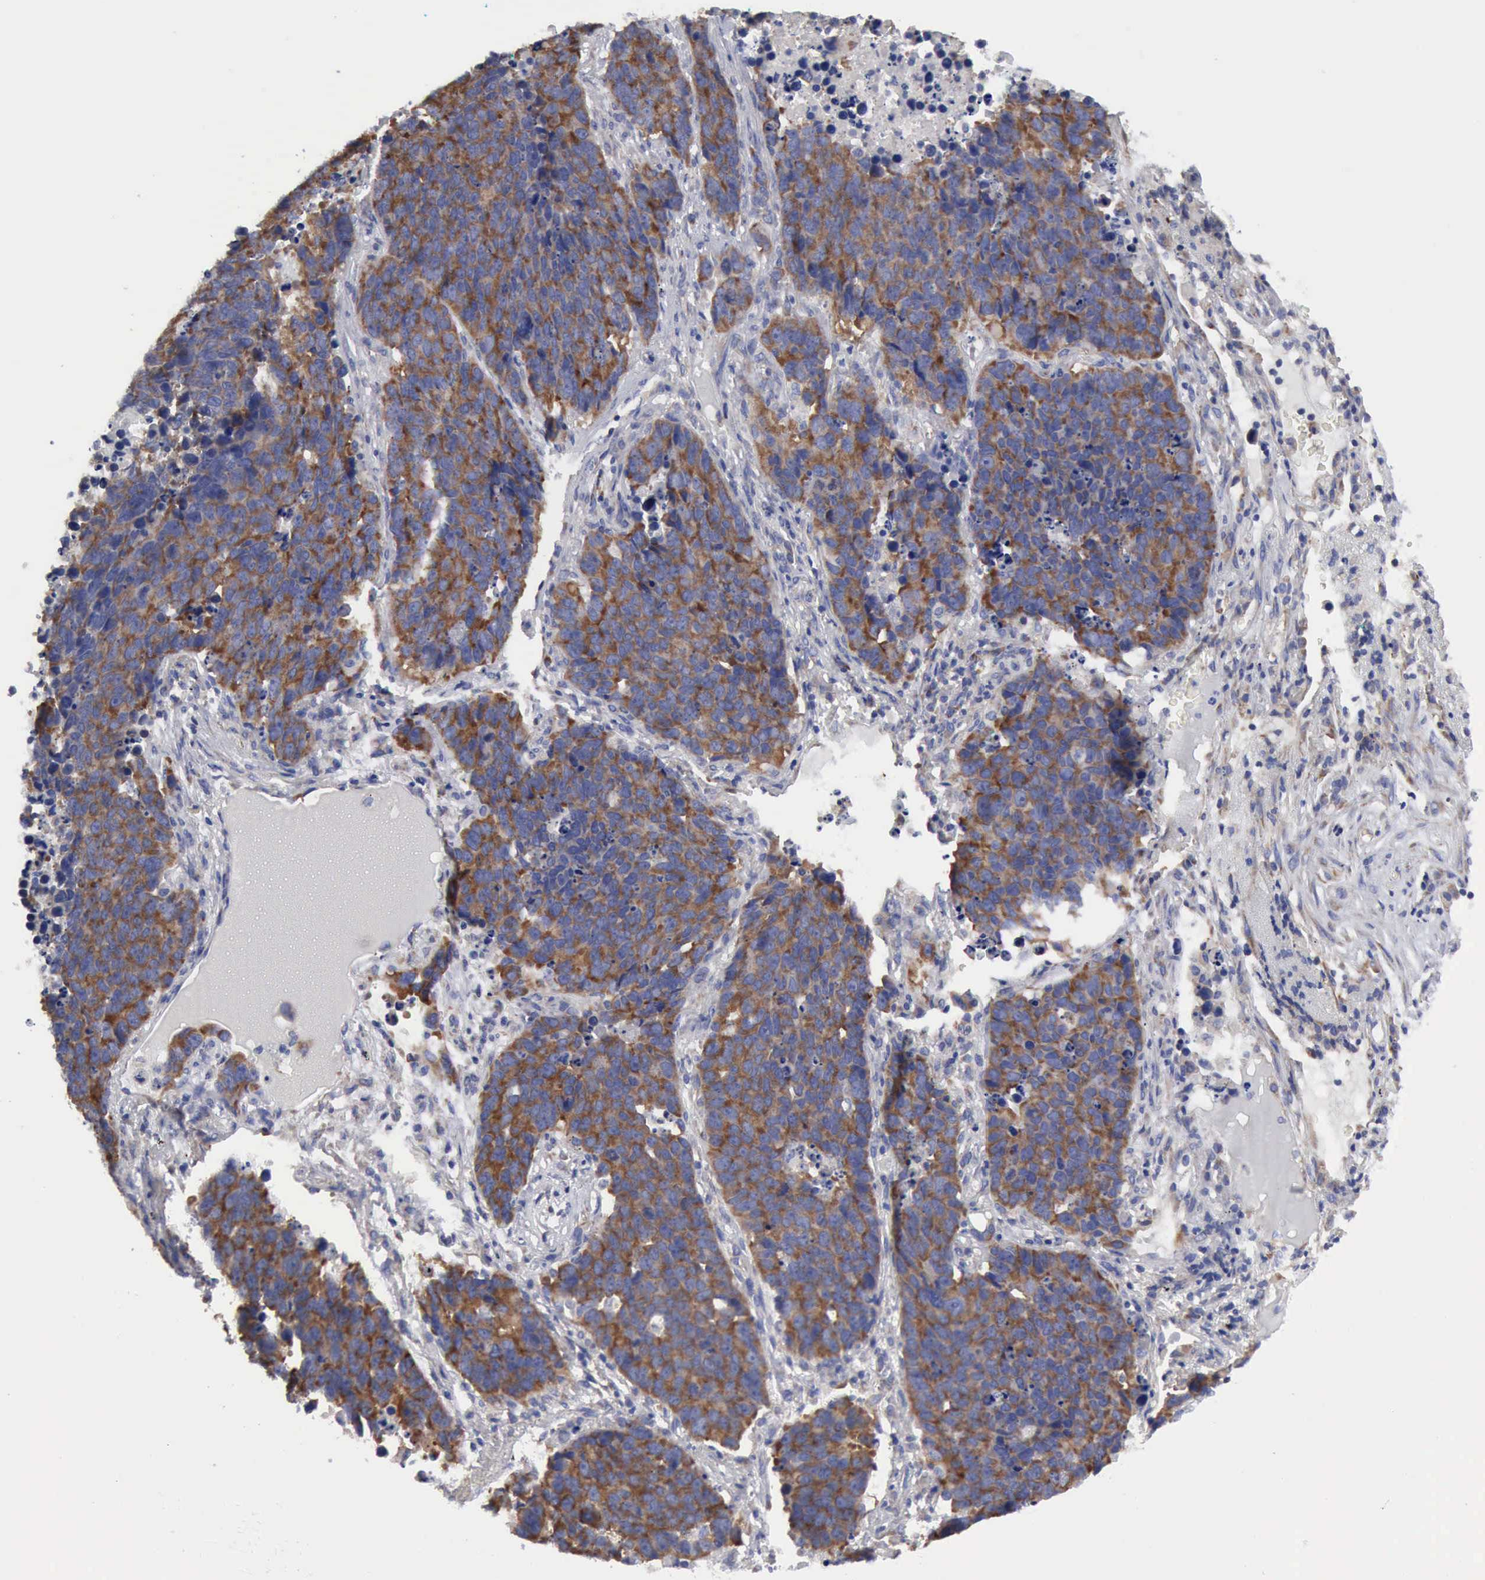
{"staining": {"intensity": "strong", "quantity": ">75%", "location": "cytoplasmic/membranous"}, "tissue": "lung cancer", "cell_type": "Tumor cells", "image_type": "cancer", "snomed": [{"axis": "morphology", "description": "Carcinoid, malignant, NOS"}, {"axis": "topography", "description": "Lung"}], "caption": "This photomicrograph demonstrates lung cancer stained with immunohistochemistry to label a protein in brown. The cytoplasmic/membranous of tumor cells show strong positivity for the protein. Nuclei are counter-stained blue.", "gene": "TXLNG", "patient": {"sex": "male", "age": 60}}